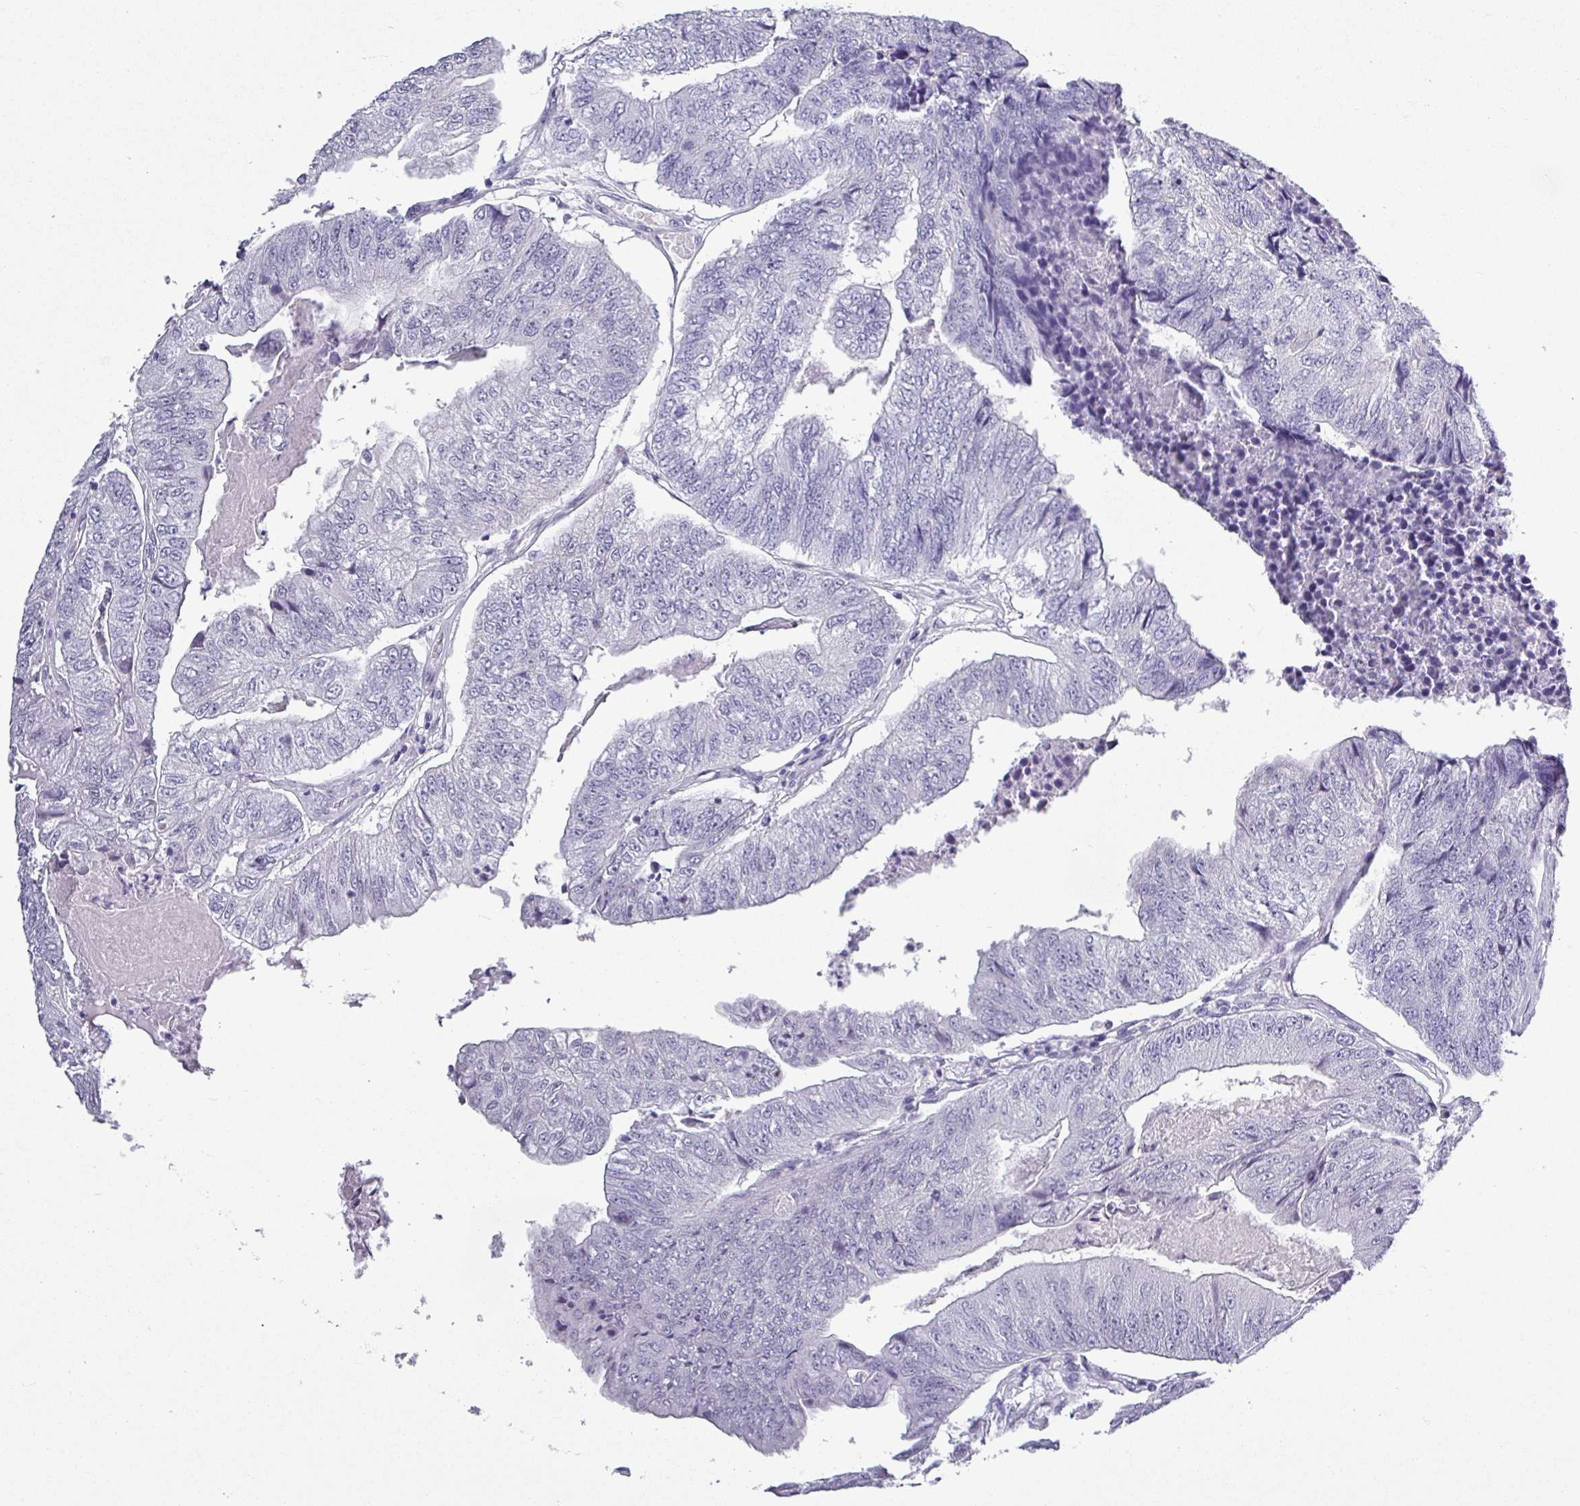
{"staining": {"intensity": "negative", "quantity": "none", "location": "none"}, "tissue": "colorectal cancer", "cell_type": "Tumor cells", "image_type": "cancer", "snomed": [{"axis": "morphology", "description": "Adenocarcinoma, NOS"}, {"axis": "topography", "description": "Colon"}], "caption": "Micrograph shows no protein positivity in tumor cells of colorectal adenocarcinoma tissue.", "gene": "SRGAP1", "patient": {"sex": "female", "age": 67}}